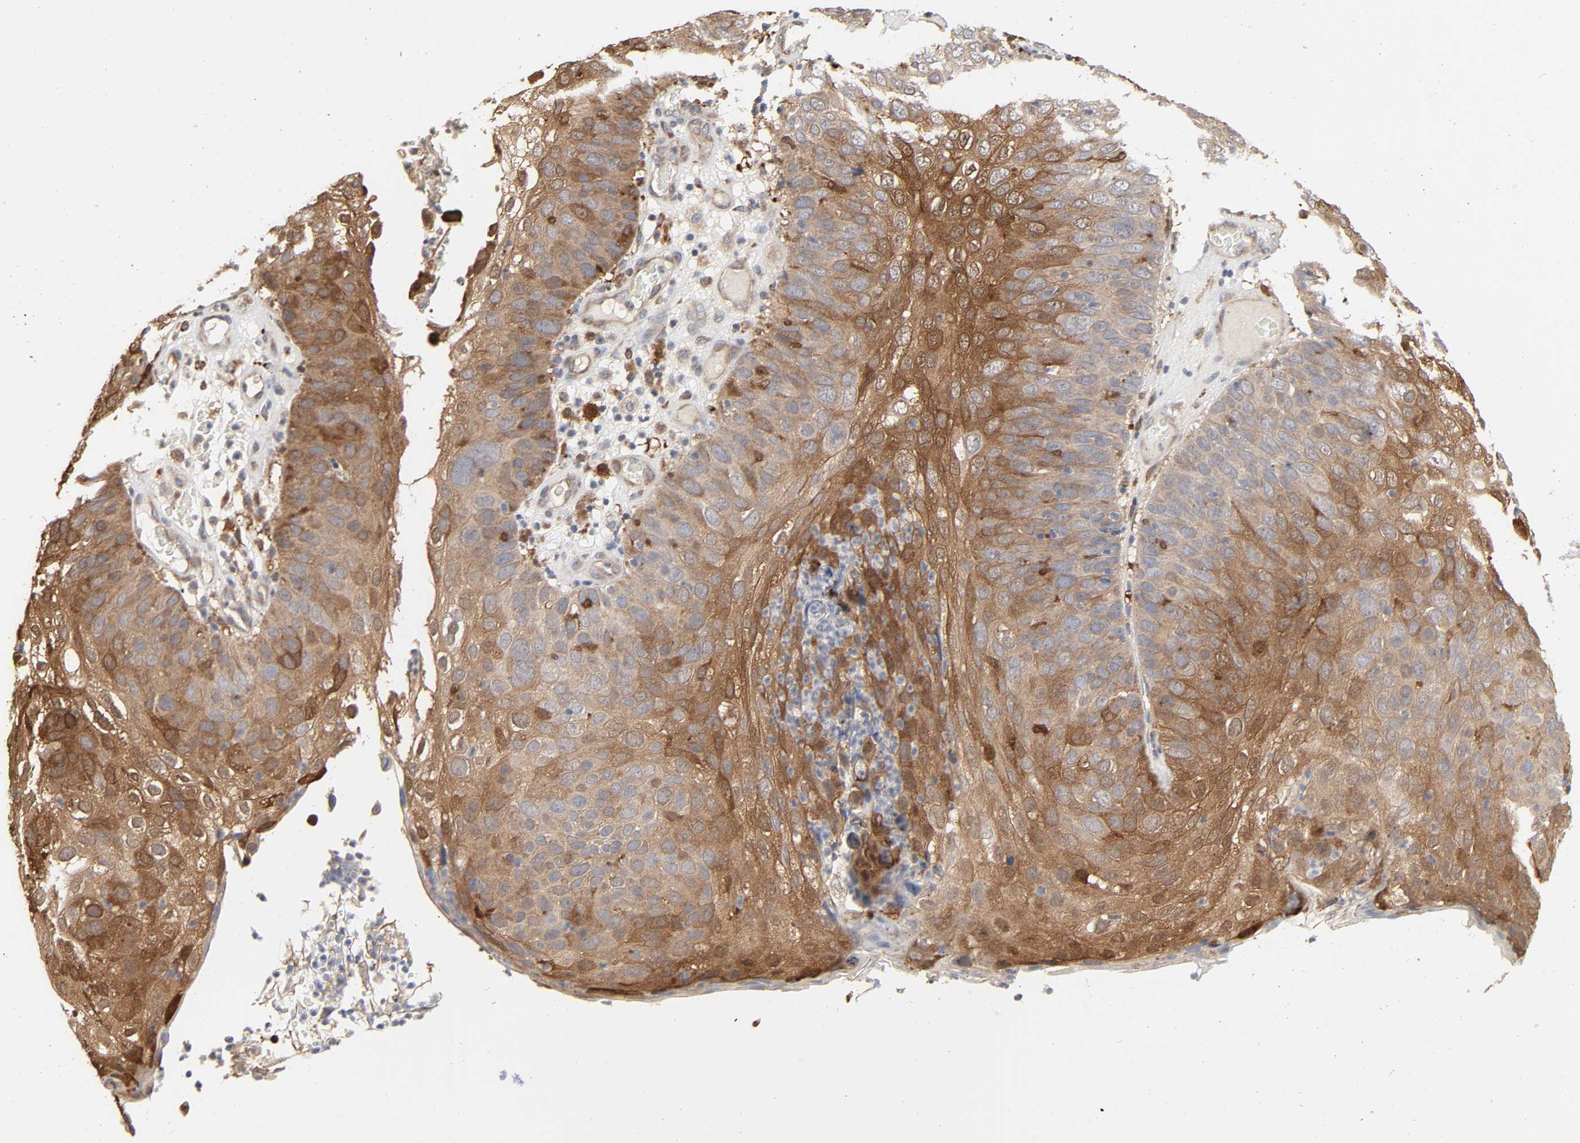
{"staining": {"intensity": "moderate", "quantity": ">75%", "location": "cytoplasmic/membranous"}, "tissue": "skin cancer", "cell_type": "Tumor cells", "image_type": "cancer", "snomed": [{"axis": "morphology", "description": "Squamous cell carcinoma, NOS"}, {"axis": "topography", "description": "Skin"}], "caption": "The immunohistochemical stain shows moderate cytoplasmic/membranous expression in tumor cells of skin cancer tissue.", "gene": "NDRG2", "patient": {"sex": "male", "age": 87}}